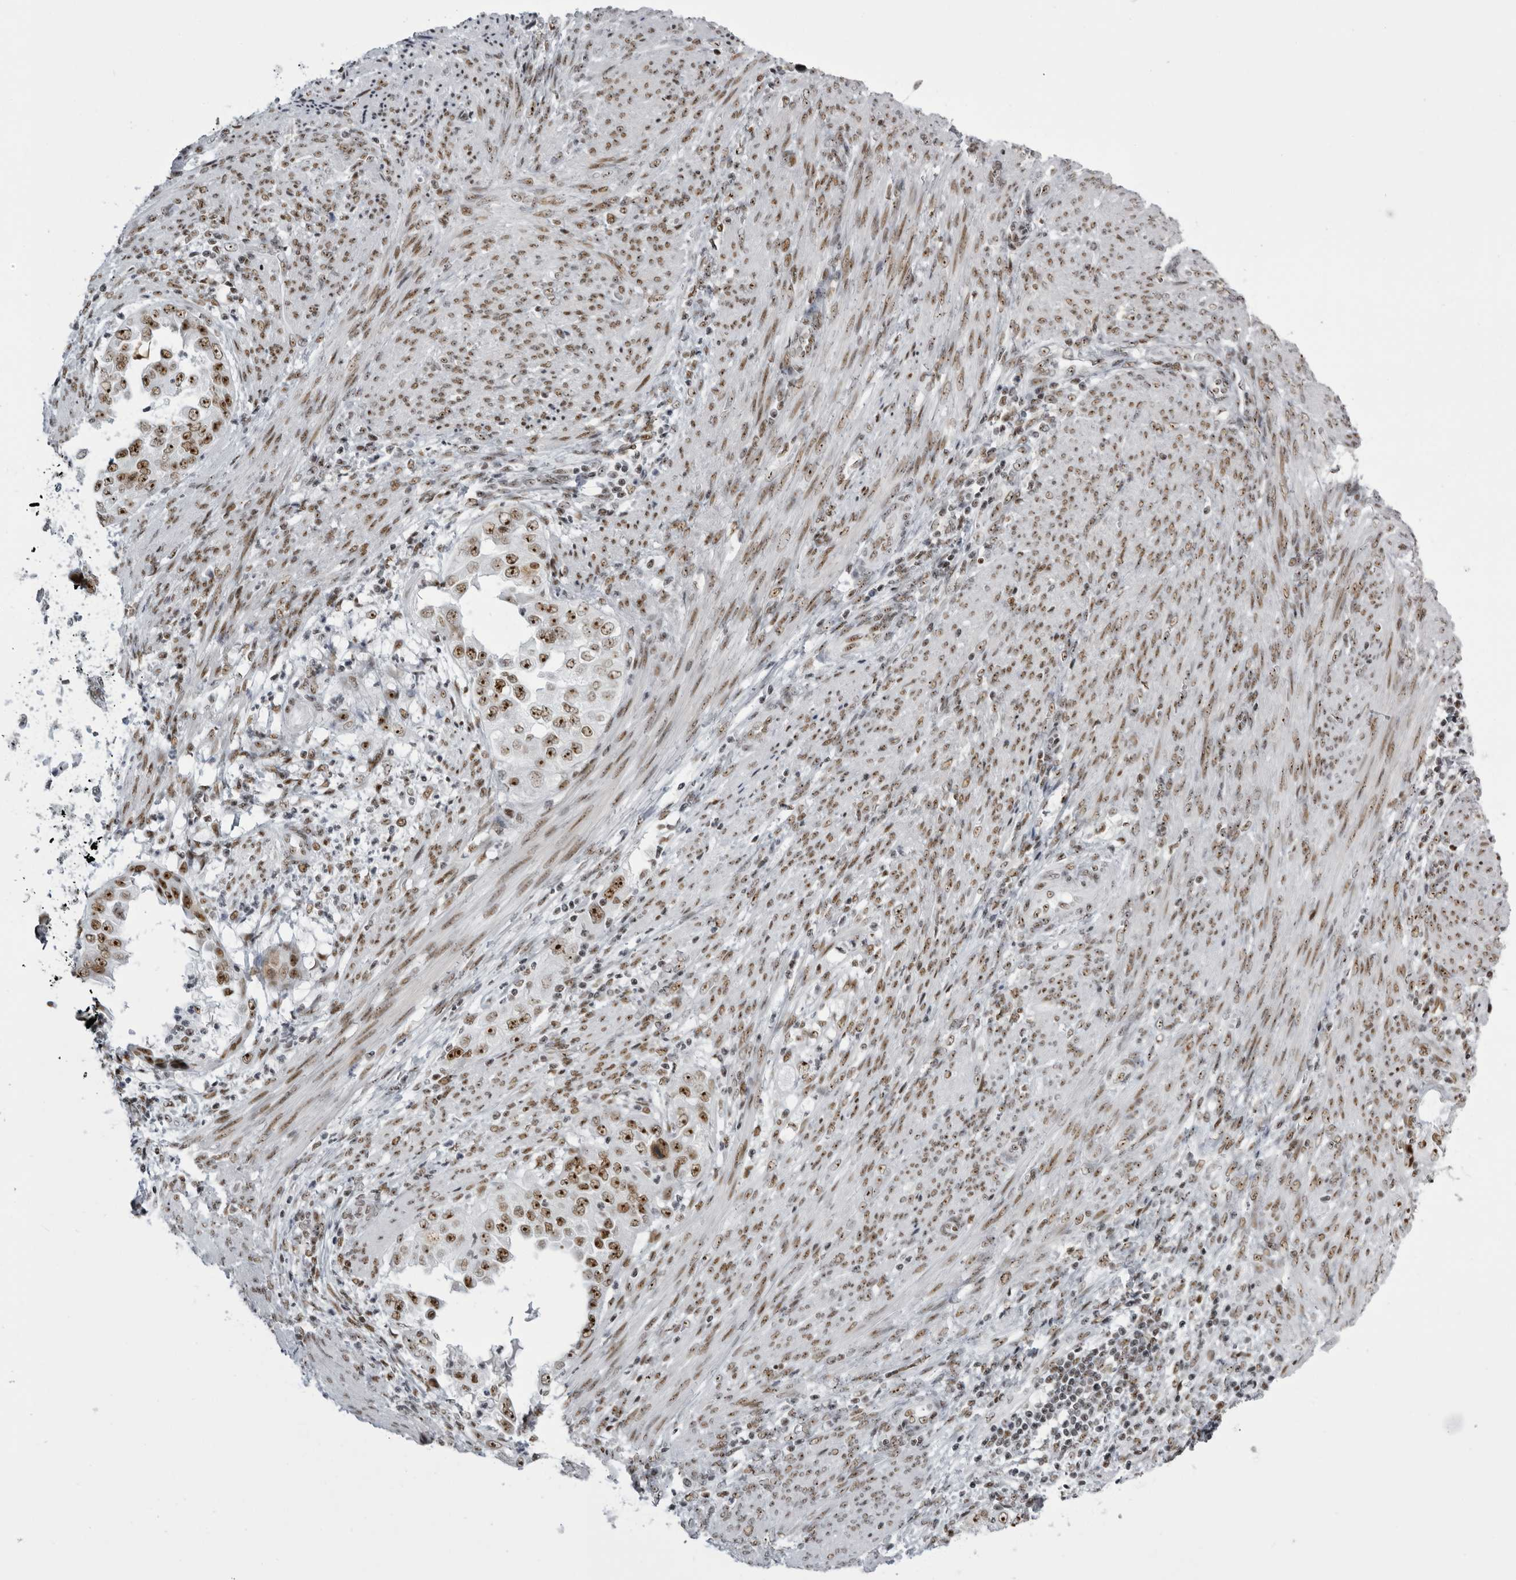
{"staining": {"intensity": "moderate", "quantity": ">75%", "location": "nuclear"}, "tissue": "endometrial cancer", "cell_type": "Tumor cells", "image_type": "cancer", "snomed": [{"axis": "morphology", "description": "Adenocarcinoma, NOS"}, {"axis": "topography", "description": "Endometrium"}], "caption": "Immunohistochemical staining of endometrial cancer (adenocarcinoma) displays medium levels of moderate nuclear protein positivity in about >75% of tumor cells.", "gene": "DHX9", "patient": {"sex": "female", "age": 85}}